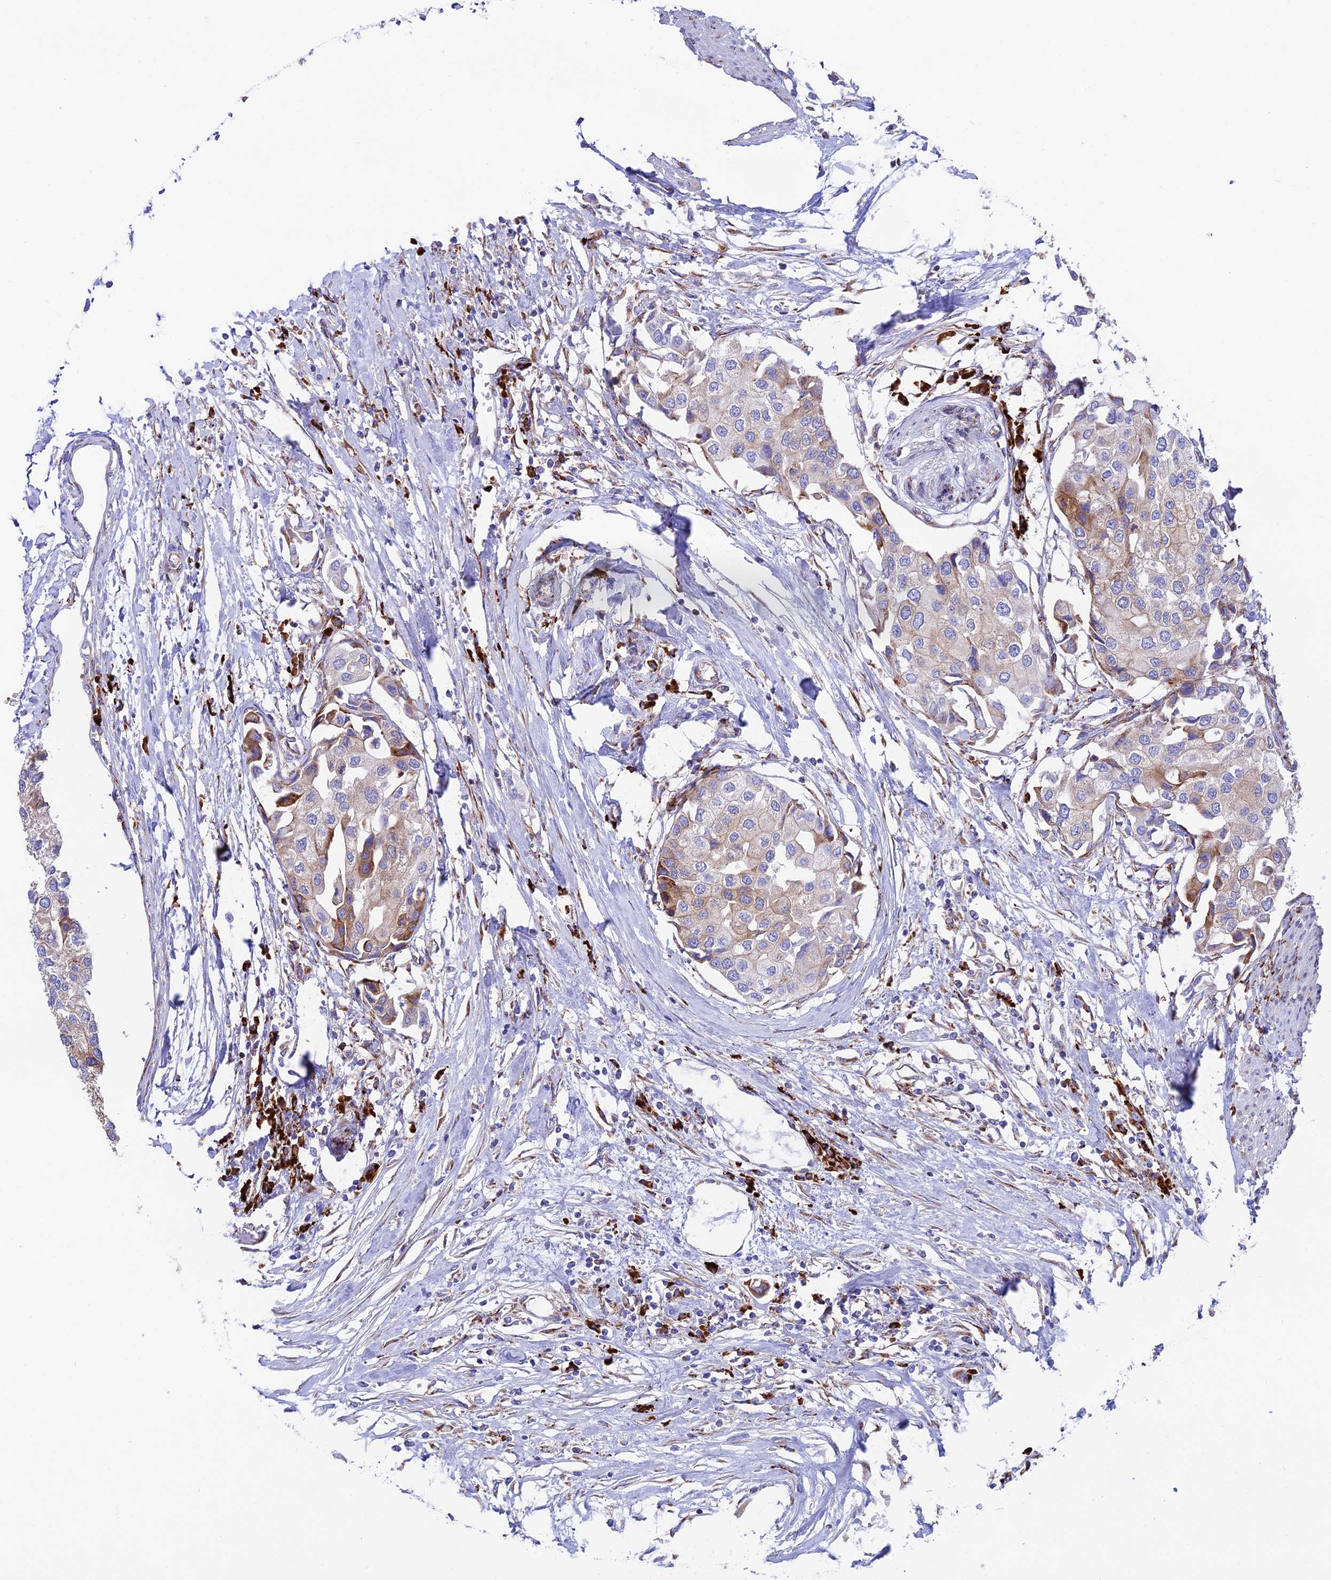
{"staining": {"intensity": "moderate", "quantity": "25%-75%", "location": "cytoplasmic/membranous"}, "tissue": "urothelial cancer", "cell_type": "Tumor cells", "image_type": "cancer", "snomed": [{"axis": "morphology", "description": "Urothelial carcinoma, High grade"}, {"axis": "topography", "description": "Urinary bladder"}], "caption": "Immunohistochemistry (IHC) histopathology image of neoplastic tissue: high-grade urothelial carcinoma stained using immunohistochemistry (IHC) demonstrates medium levels of moderate protein expression localized specifically in the cytoplasmic/membranous of tumor cells, appearing as a cytoplasmic/membranous brown color.", "gene": "TUBGCP6", "patient": {"sex": "male", "age": 64}}